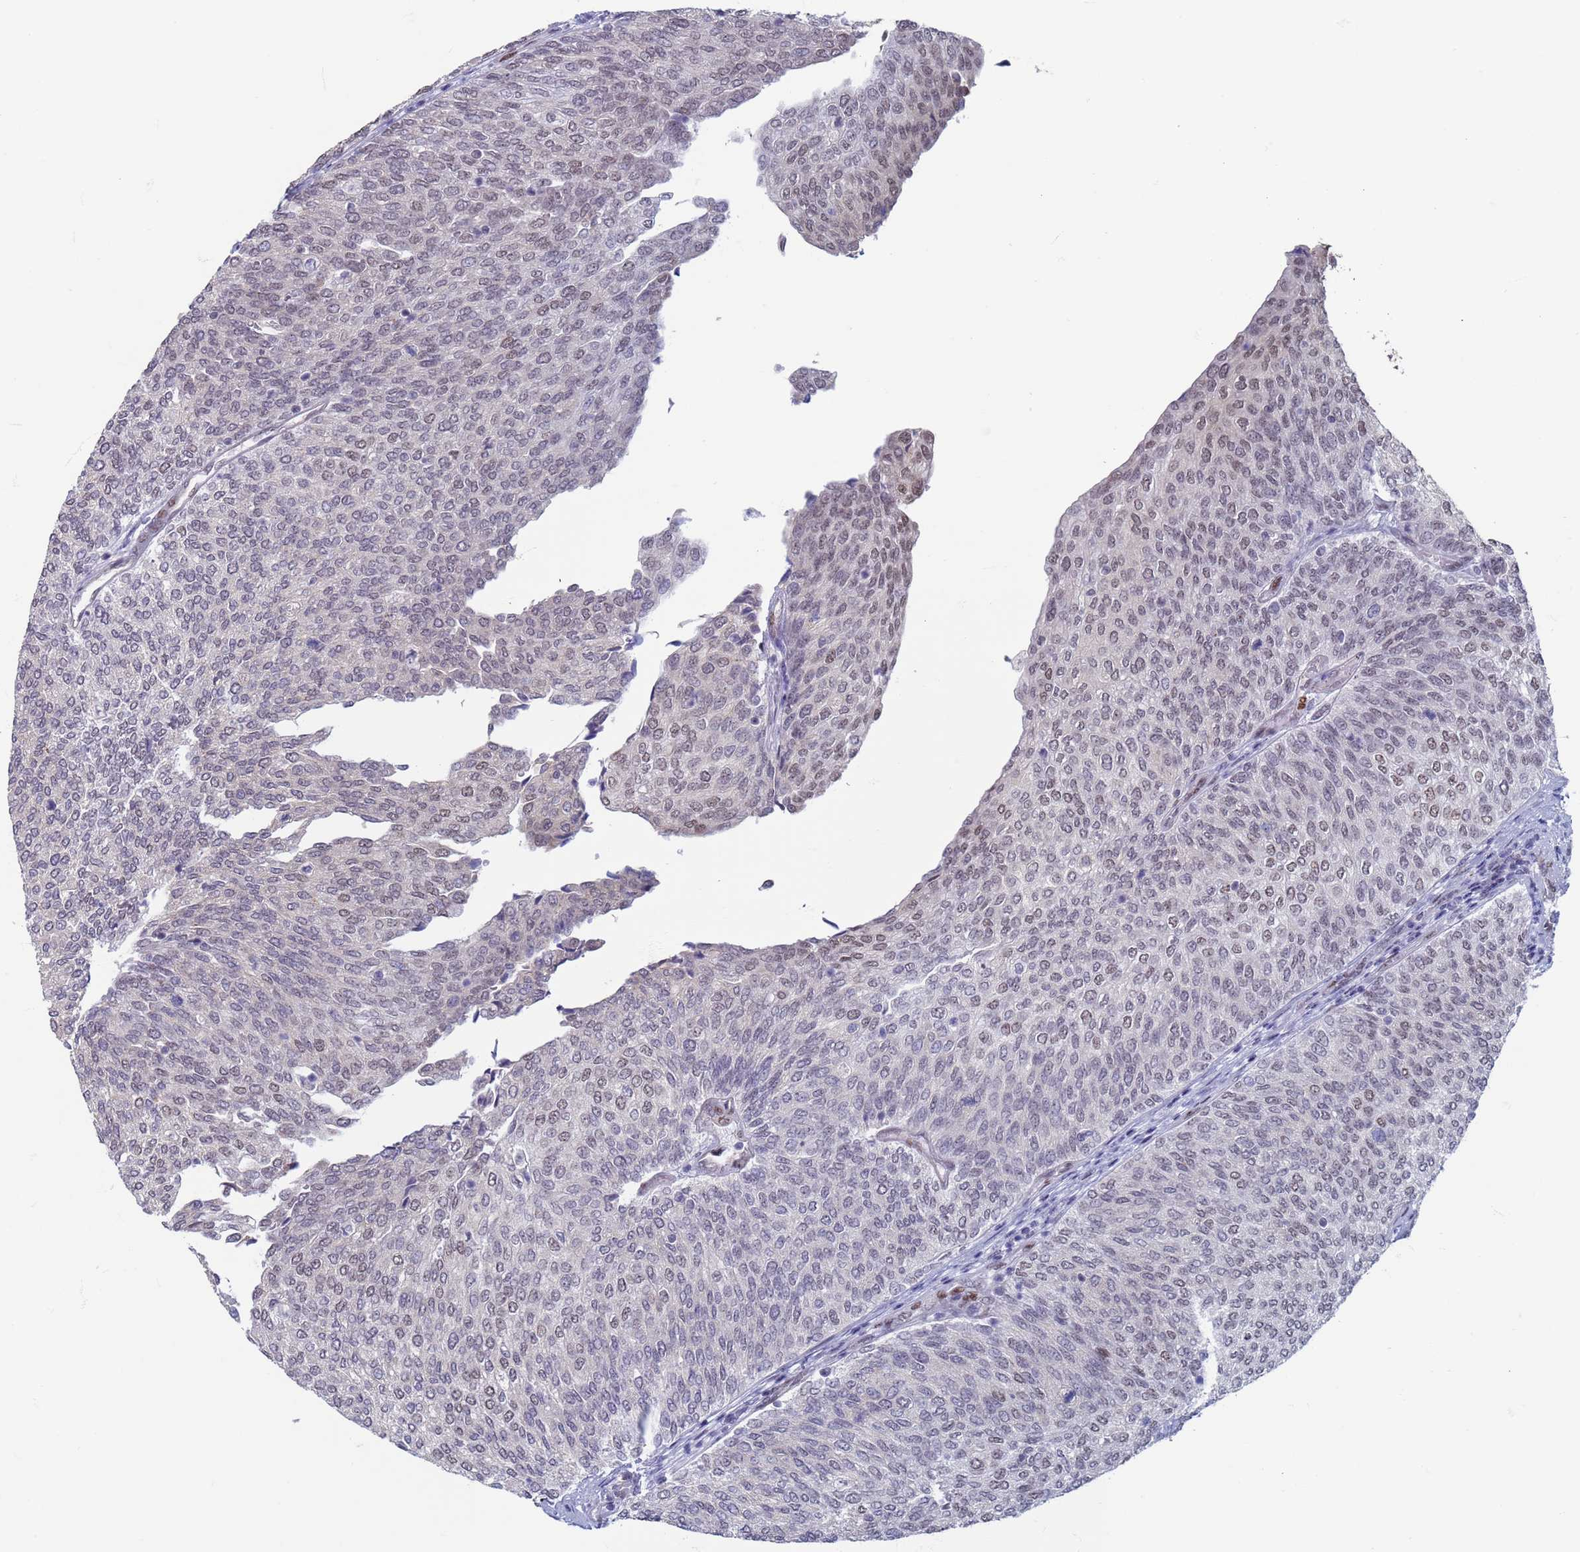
{"staining": {"intensity": "weak", "quantity": "25%-75%", "location": "nuclear"}, "tissue": "urothelial cancer", "cell_type": "Tumor cells", "image_type": "cancer", "snomed": [{"axis": "morphology", "description": "Urothelial carcinoma, Low grade"}, {"axis": "topography", "description": "Urinary bladder"}], "caption": "Weak nuclear positivity for a protein is present in approximately 25%-75% of tumor cells of urothelial cancer using immunohistochemistry (IHC).", "gene": "SAE1", "patient": {"sex": "female", "age": 79}}